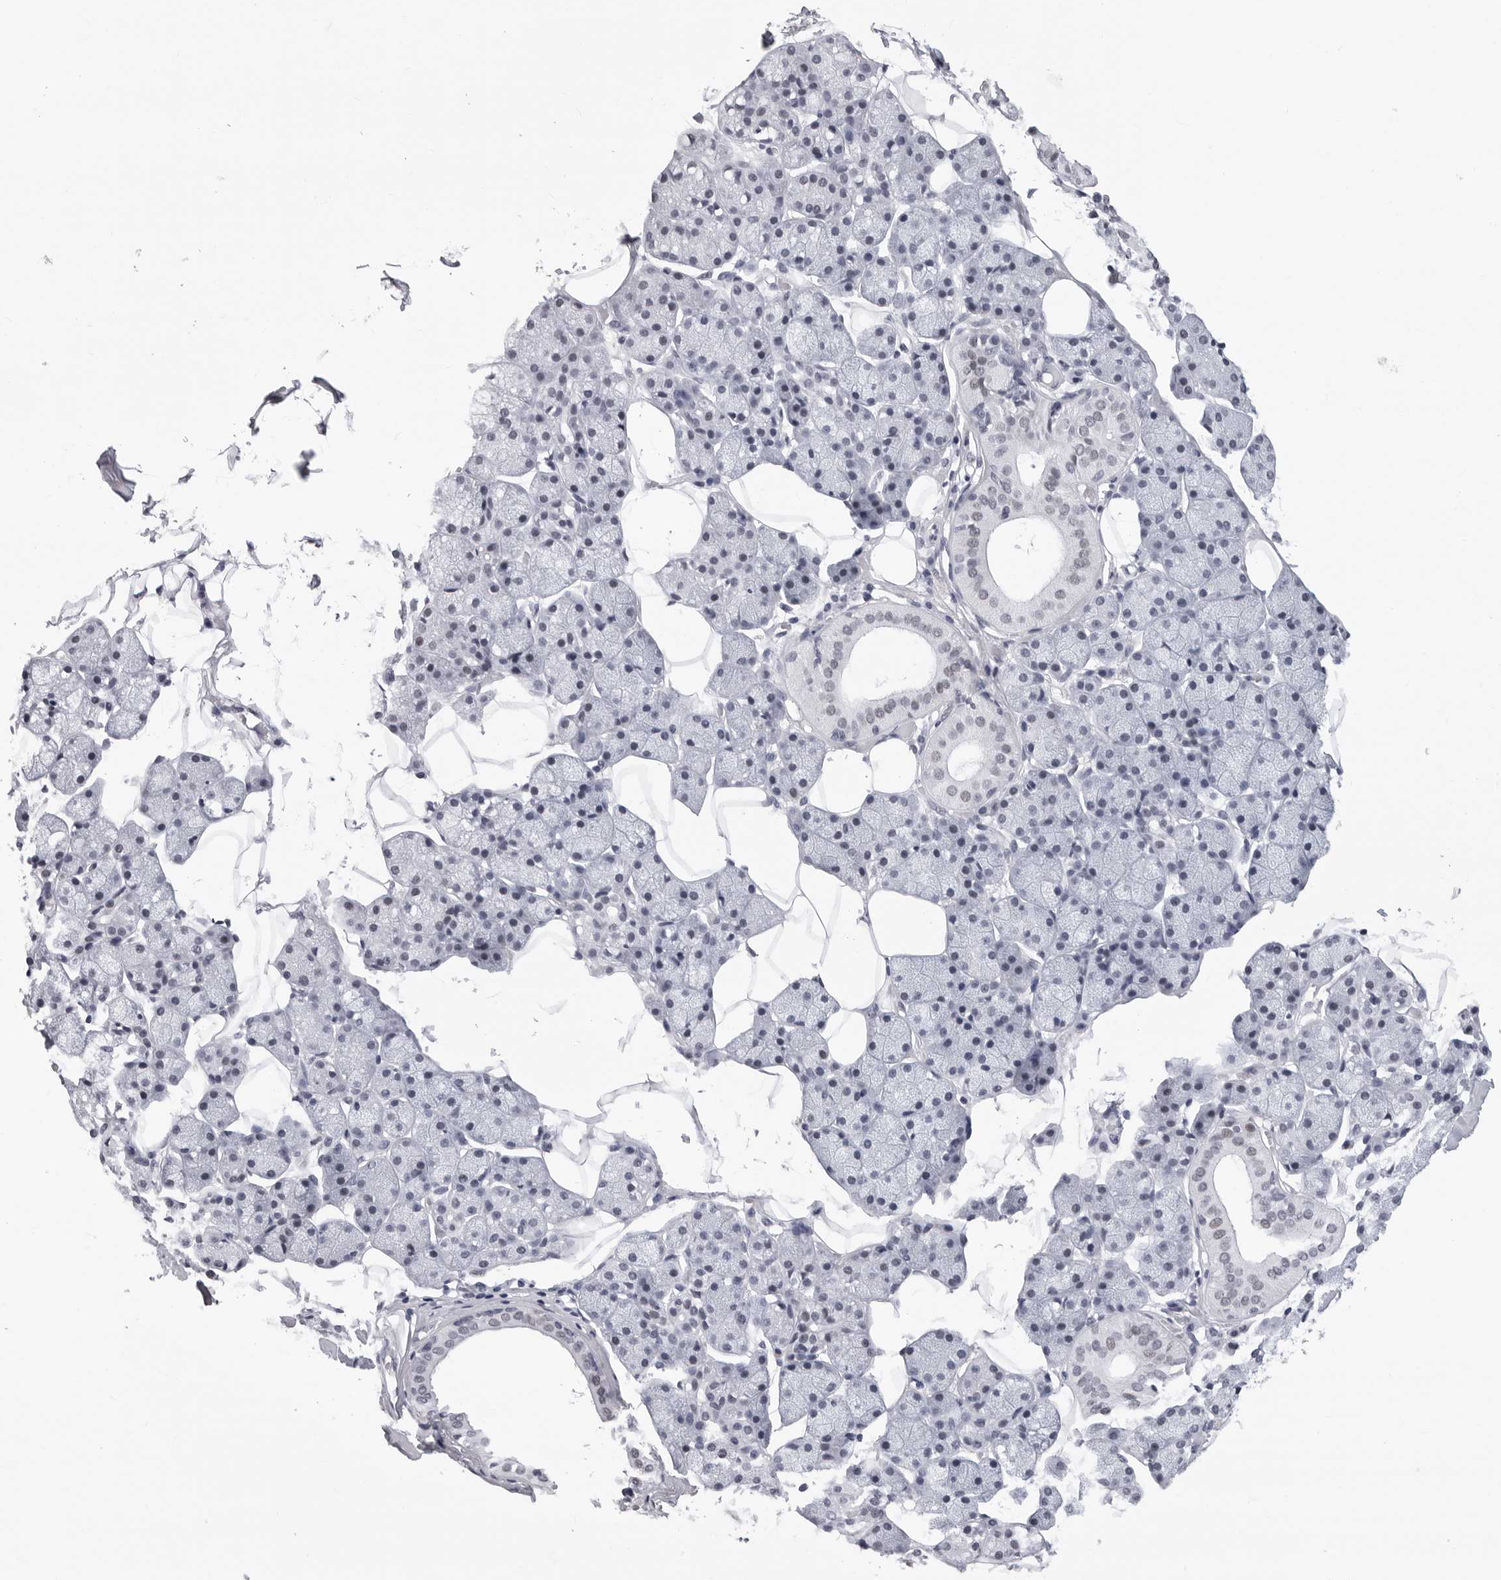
{"staining": {"intensity": "weak", "quantity": "<25%", "location": "nuclear"}, "tissue": "salivary gland", "cell_type": "Glandular cells", "image_type": "normal", "snomed": [{"axis": "morphology", "description": "Normal tissue, NOS"}, {"axis": "topography", "description": "Salivary gland"}], "caption": "This is an IHC photomicrograph of normal human salivary gland. There is no positivity in glandular cells.", "gene": "SF3B4", "patient": {"sex": "female", "age": 33}}